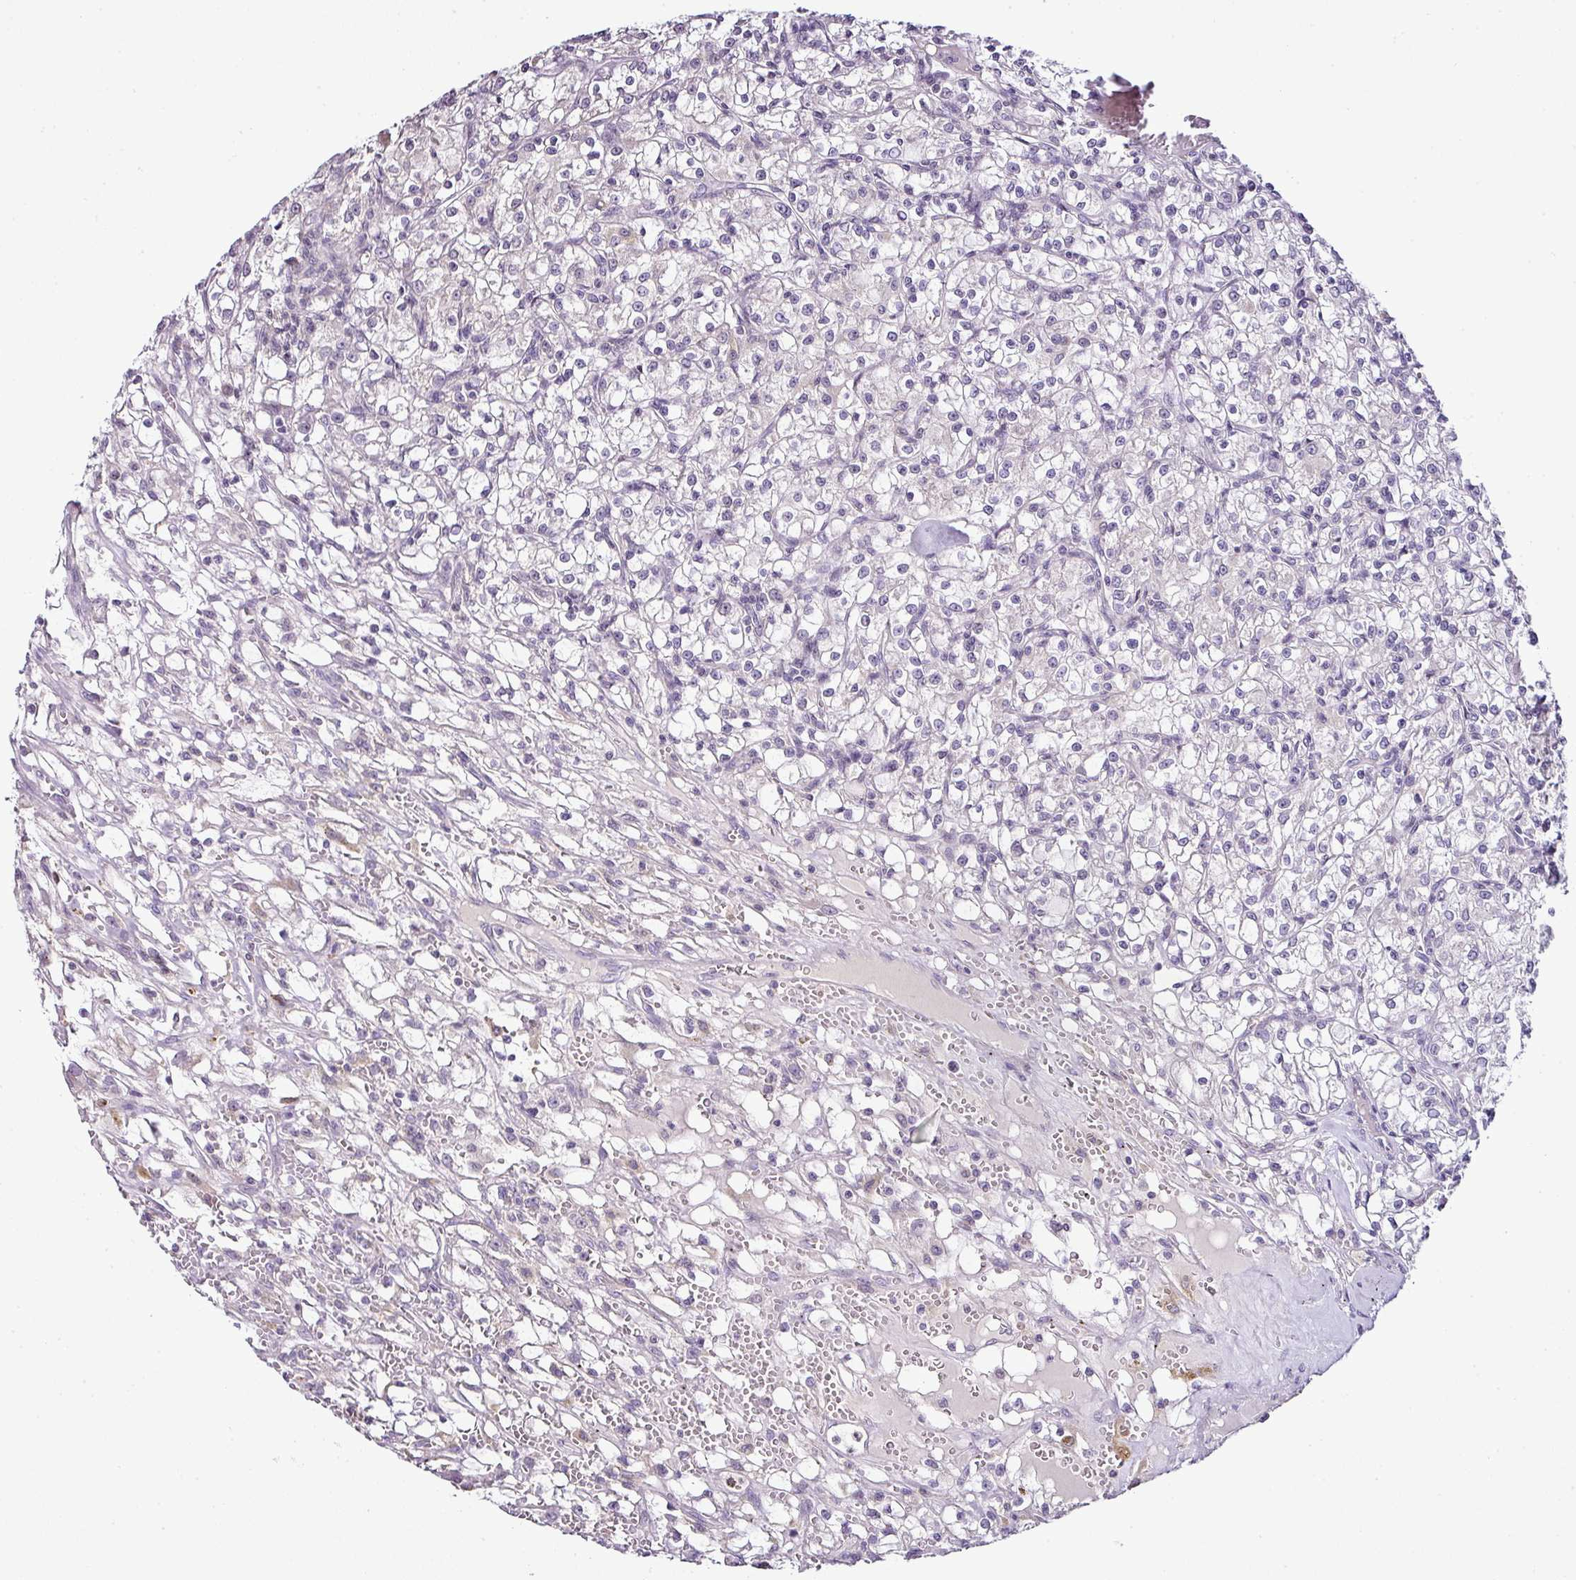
{"staining": {"intensity": "negative", "quantity": "none", "location": "none"}, "tissue": "renal cancer", "cell_type": "Tumor cells", "image_type": "cancer", "snomed": [{"axis": "morphology", "description": "Adenocarcinoma, NOS"}, {"axis": "topography", "description": "Kidney"}], "caption": "Immunohistochemical staining of renal cancer exhibits no significant staining in tumor cells.", "gene": "TEX30", "patient": {"sex": "female", "age": 59}}